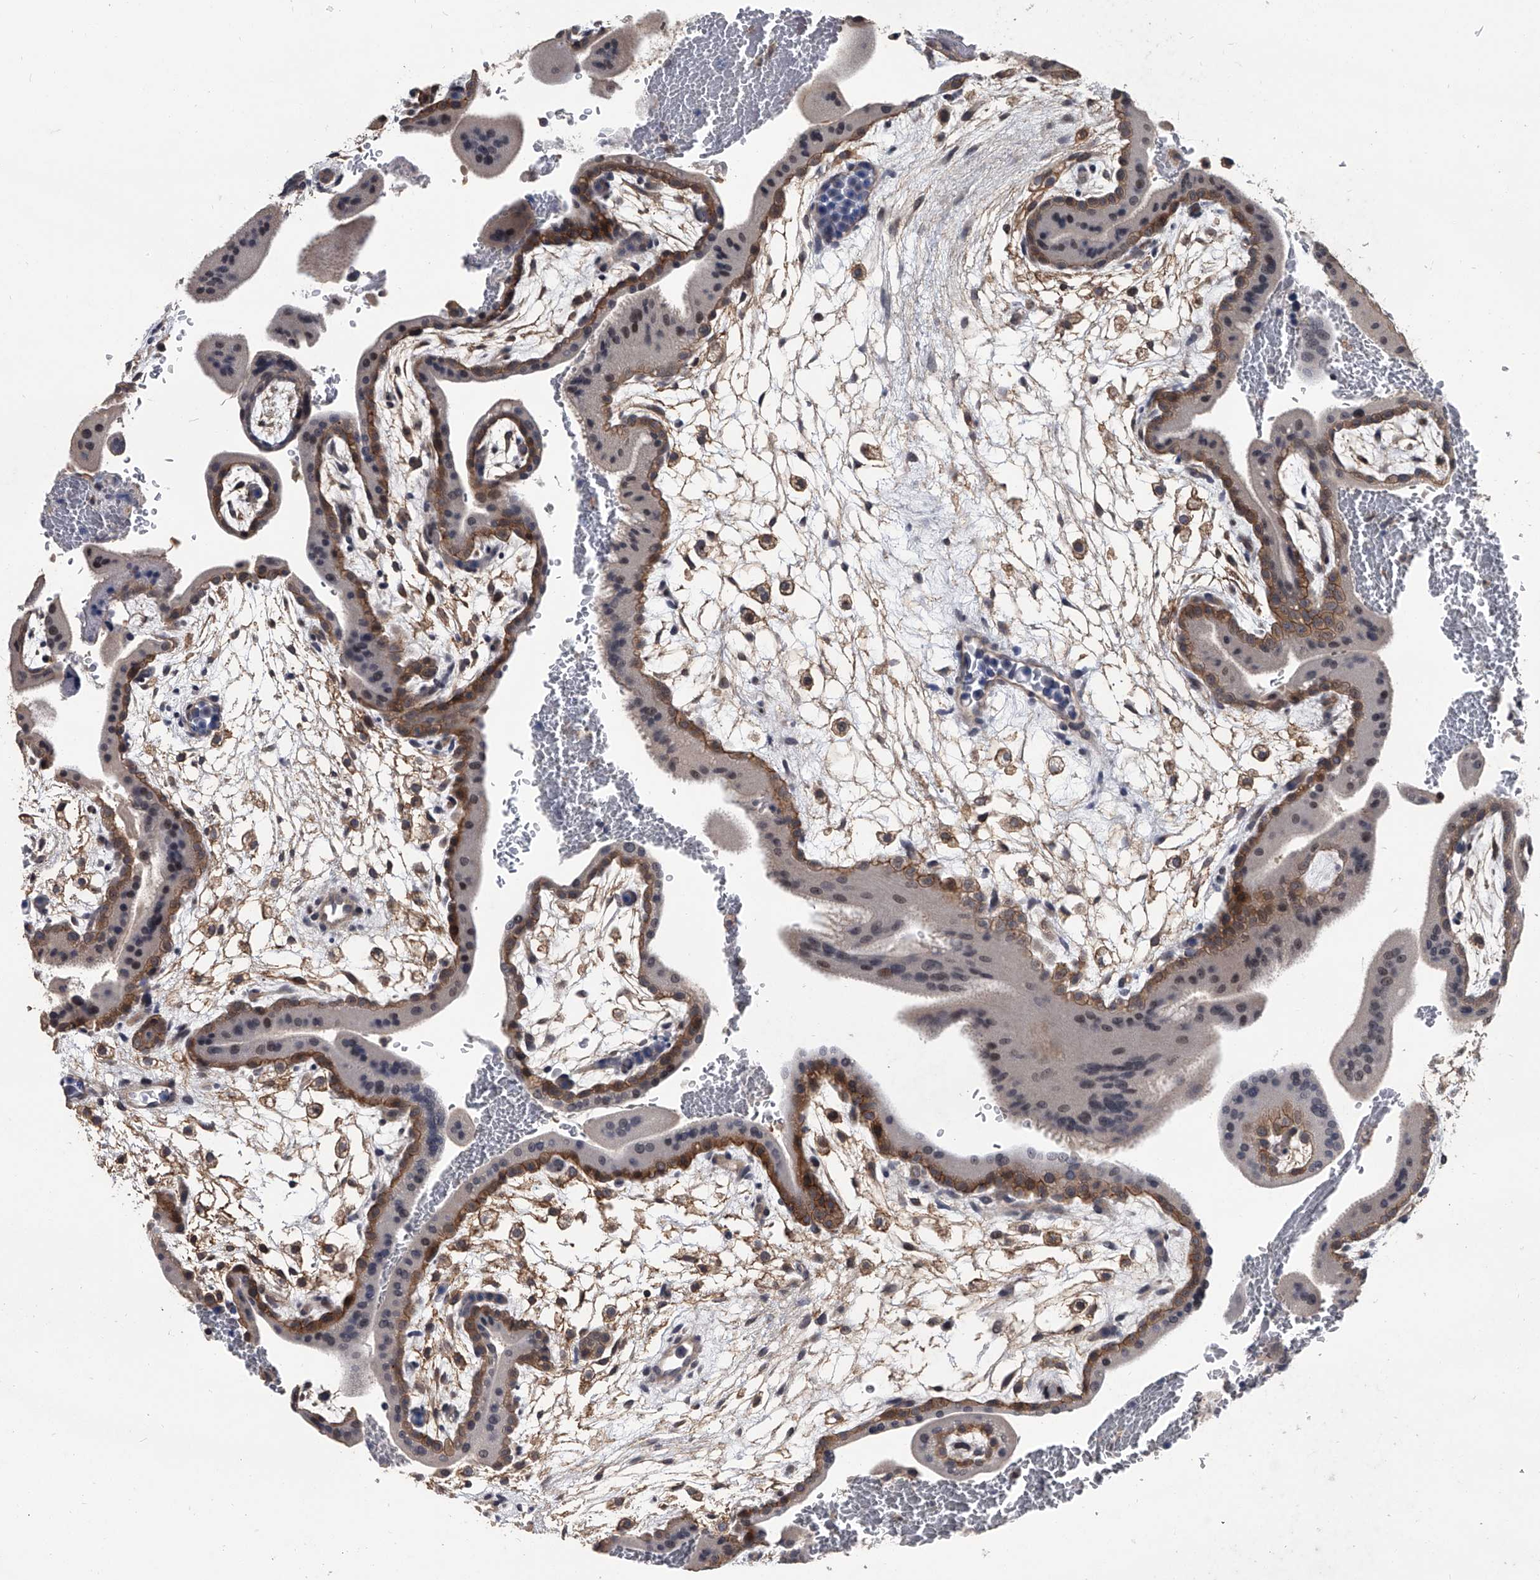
{"staining": {"intensity": "moderate", "quantity": "25%-75%", "location": "cytoplasmic/membranous"}, "tissue": "placenta", "cell_type": "Trophoblastic cells", "image_type": "normal", "snomed": [{"axis": "morphology", "description": "Normal tissue, NOS"}, {"axis": "topography", "description": "Placenta"}], "caption": "A photomicrograph showing moderate cytoplasmic/membranous positivity in about 25%-75% of trophoblastic cells in normal placenta, as visualized by brown immunohistochemical staining.", "gene": "MAP4K3", "patient": {"sex": "female", "age": 35}}